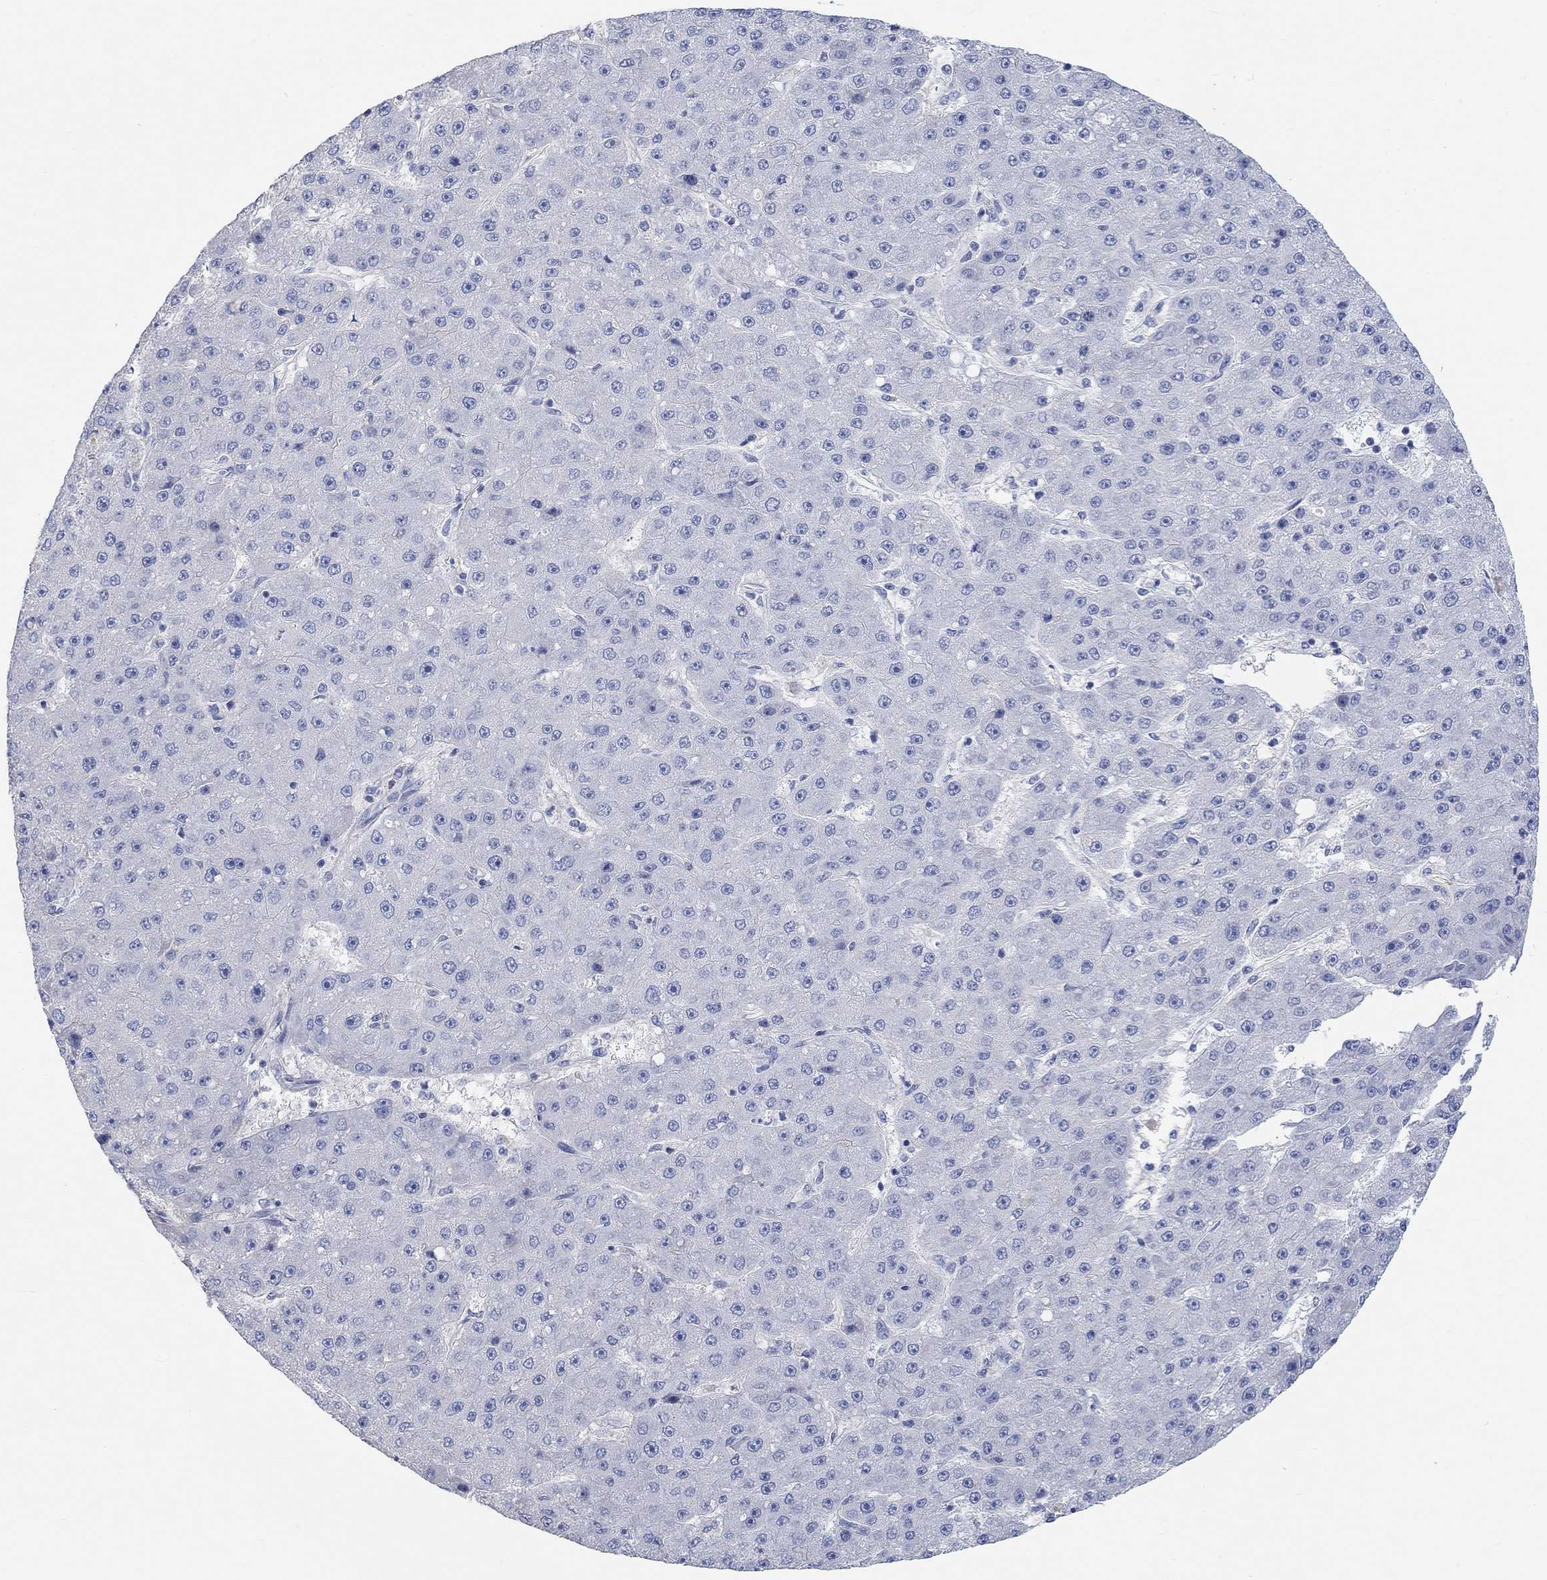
{"staining": {"intensity": "negative", "quantity": "none", "location": "none"}, "tissue": "liver cancer", "cell_type": "Tumor cells", "image_type": "cancer", "snomed": [{"axis": "morphology", "description": "Carcinoma, Hepatocellular, NOS"}, {"axis": "topography", "description": "Liver"}], "caption": "Liver cancer (hepatocellular carcinoma) stained for a protein using IHC displays no expression tumor cells.", "gene": "NLRP14", "patient": {"sex": "male", "age": 67}}